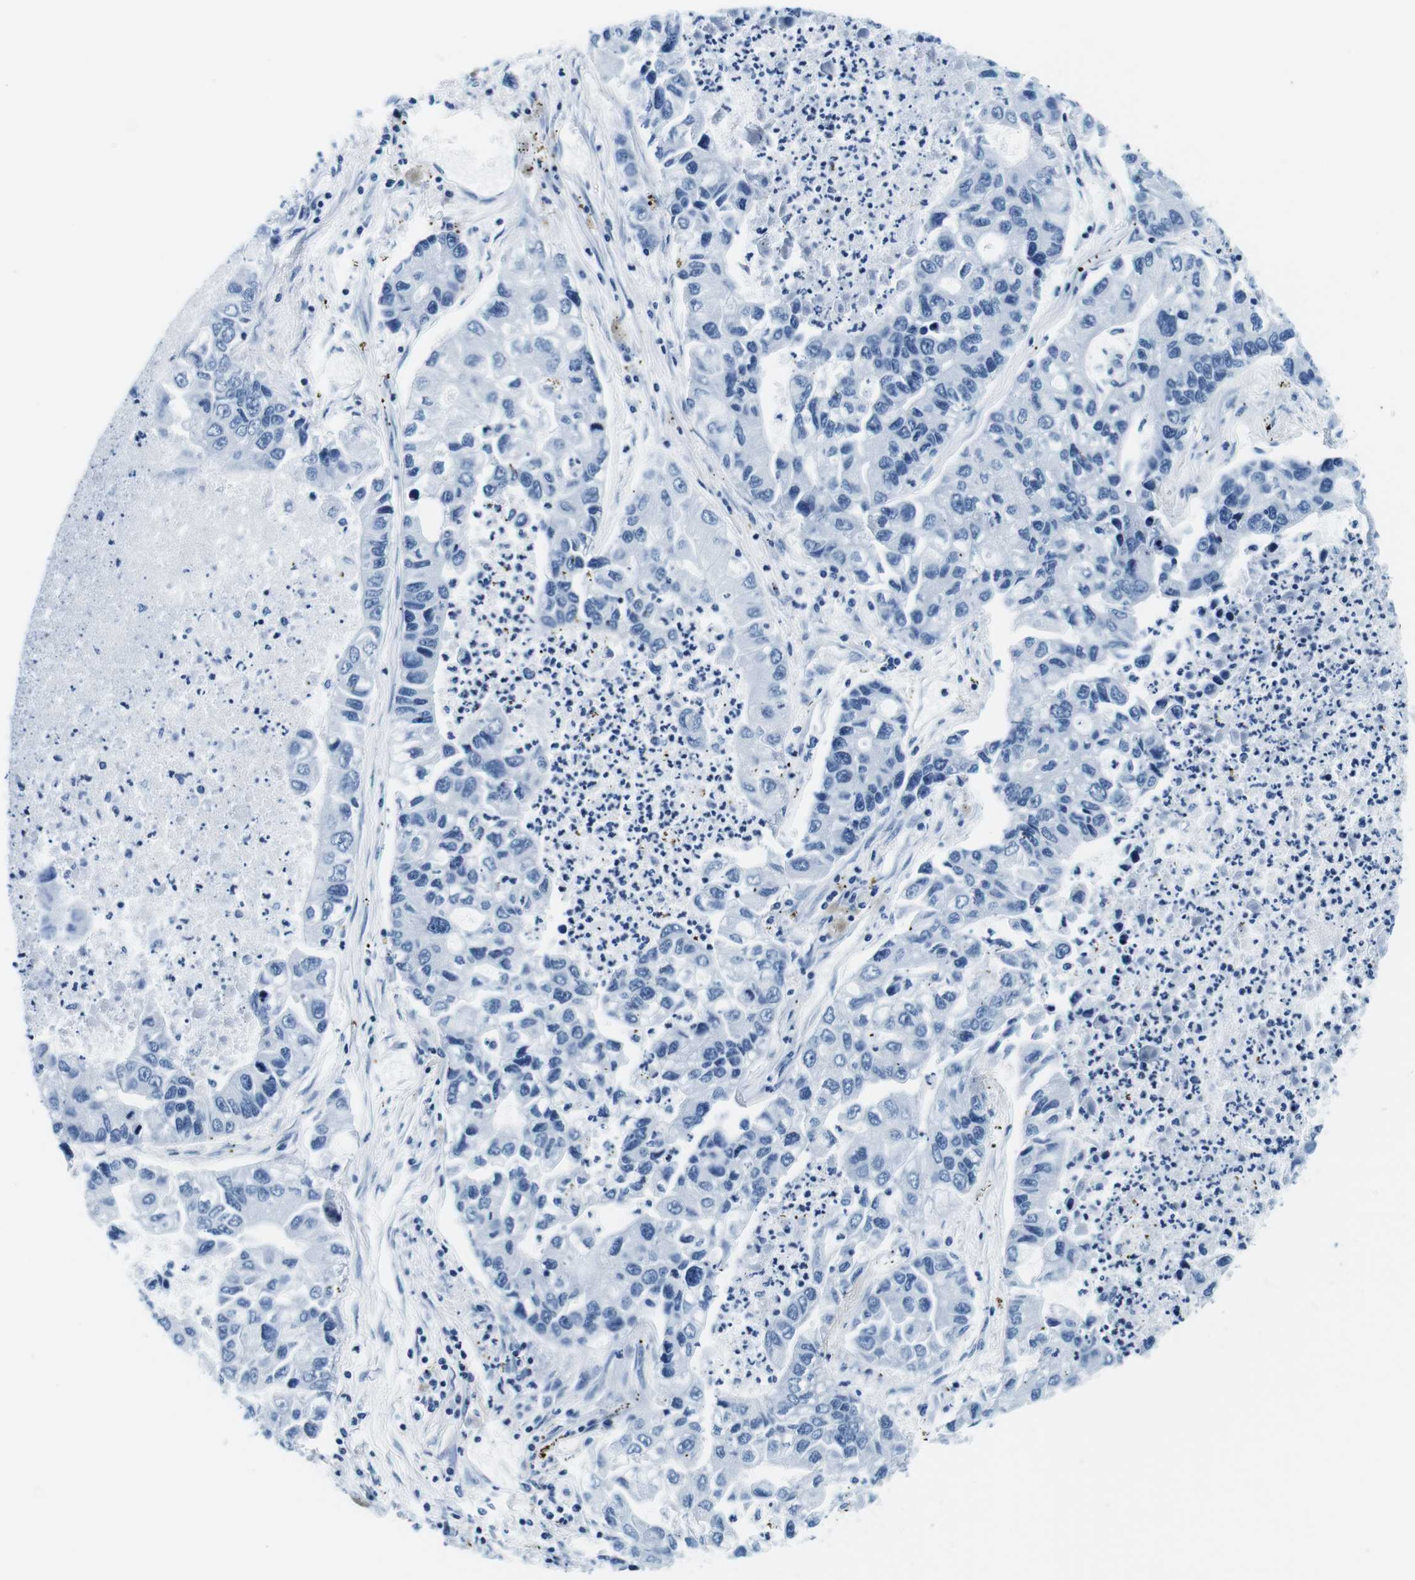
{"staining": {"intensity": "negative", "quantity": "none", "location": "none"}, "tissue": "lung cancer", "cell_type": "Tumor cells", "image_type": "cancer", "snomed": [{"axis": "morphology", "description": "Adenocarcinoma, NOS"}, {"axis": "topography", "description": "Lung"}], "caption": "Immunohistochemistry (IHC) of lung cancer (adenocarcinoma) demonstrates no staining in tumor cells. (IHC, brightfield microscopy, high magnification).", "gene": "ELANE", "patient": {"sex": "female", "age": 51}}